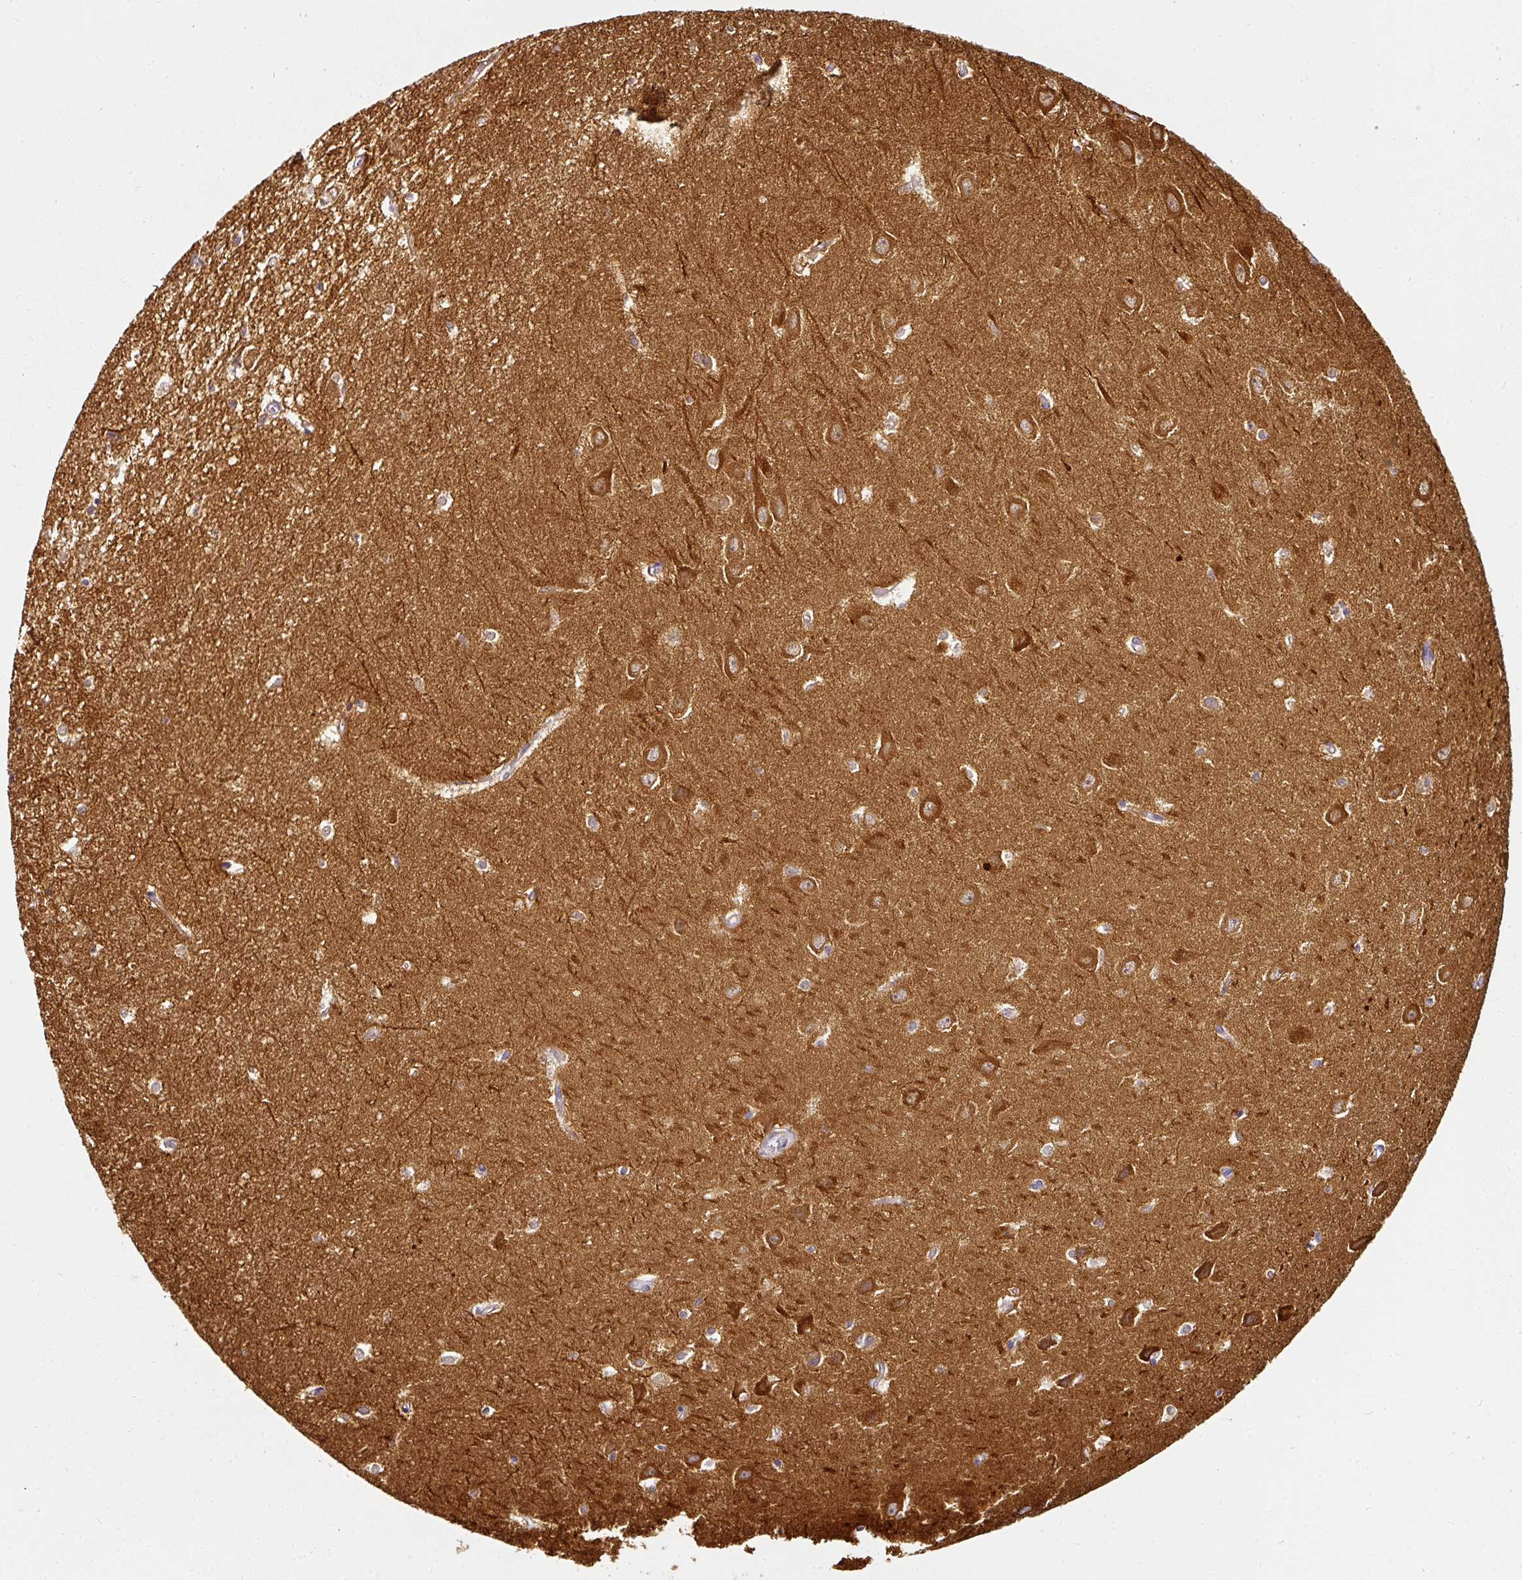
{"staining": {"intensity": "moderate", "quantity": "<25%", "location": "cytoplasmic/membranous"}, "tissue": "hippocampus", "cell_type": "Glial cells", "image_type": "normal", "snomed": [{"axis": "morphology", "description": "Normal tissue, NOS"}, {"axis": "topography", "description": "Hippocampus"}], "caption": "Protein expression analysis of unremarkable hippocampus demonstrates moderate cytoplasmic/membranous expression in about <25% of glial cells.", "gene": "CAP2", "patient": {"sex": "female", "age": 64}}